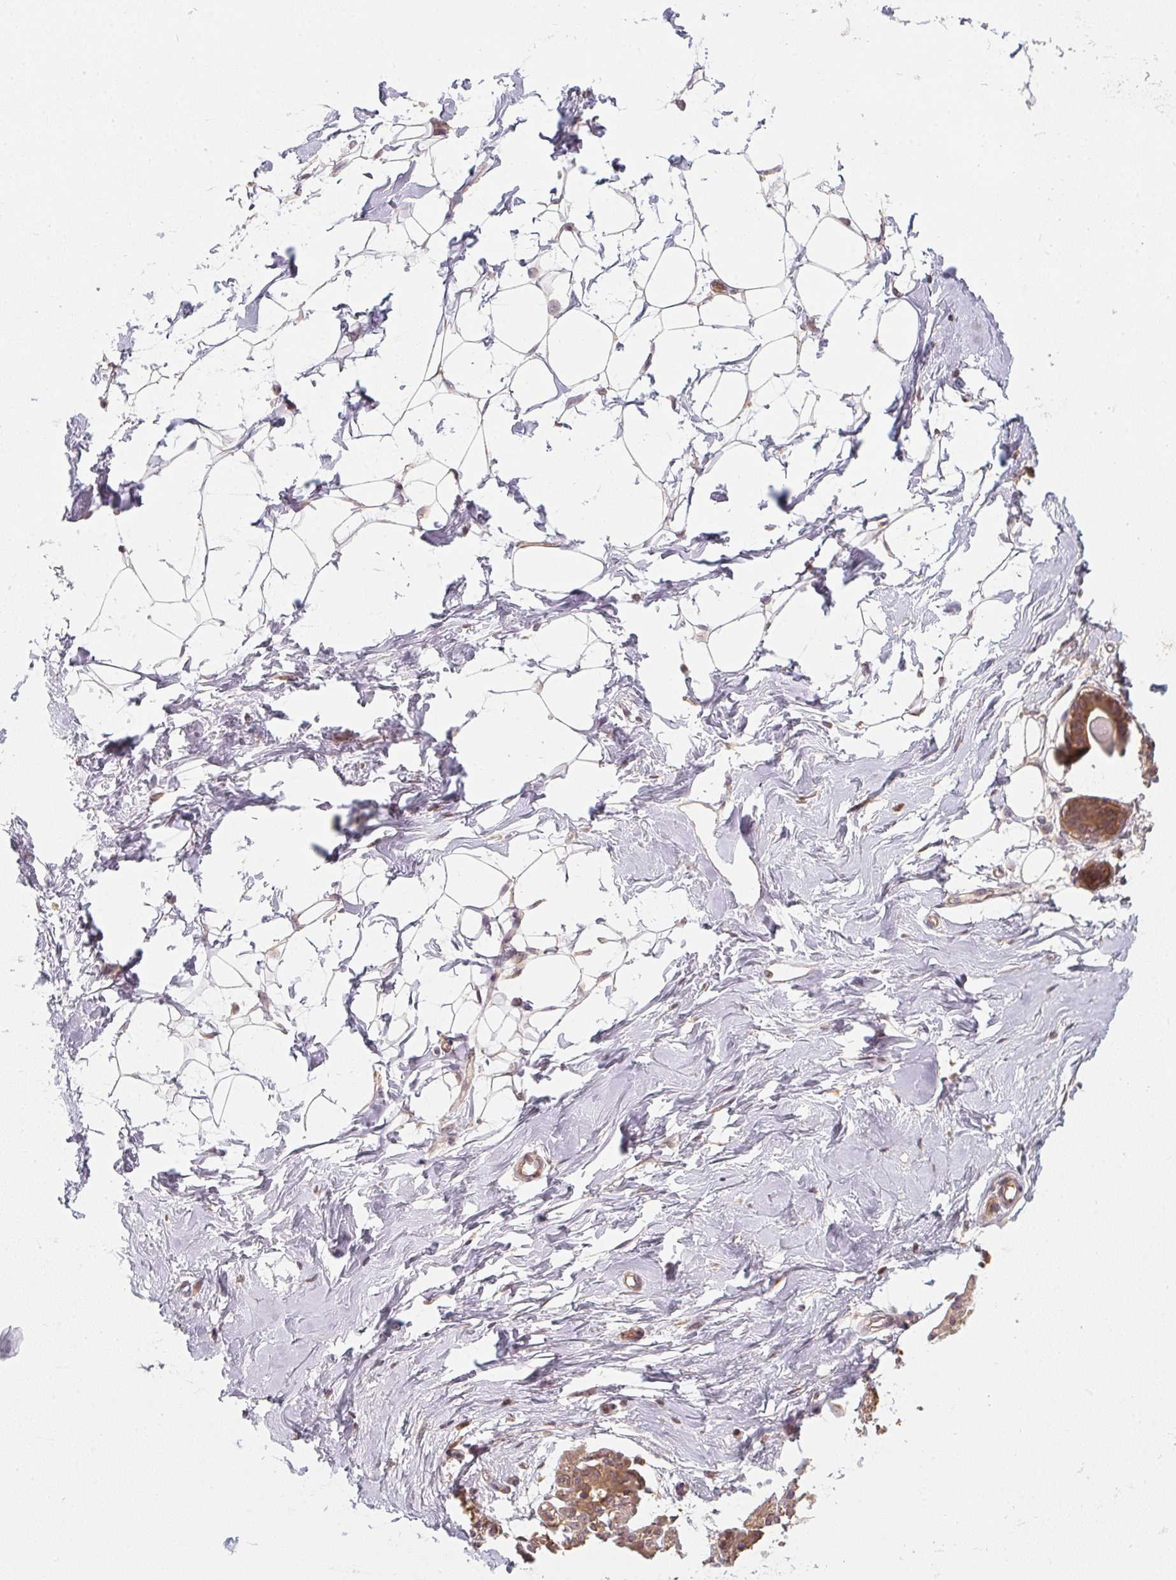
{"staining": {"intensity": "negative", "quantity": "none", "location": "none"}, "tissue": "breast", "cell_type": "Adipocytes", "image_type": "normal", "snomed": [{"axis": "morphology", "description": "Normal tissue, NOS"}, {"axis": "topography", "description": "Breast"}], "caption": "Immunohistochemical staining of benign human breast reveals no significant staining in adipocytes.", "gene": "ANKRD13A", "patient": {"sex": "female", "age": 45}}